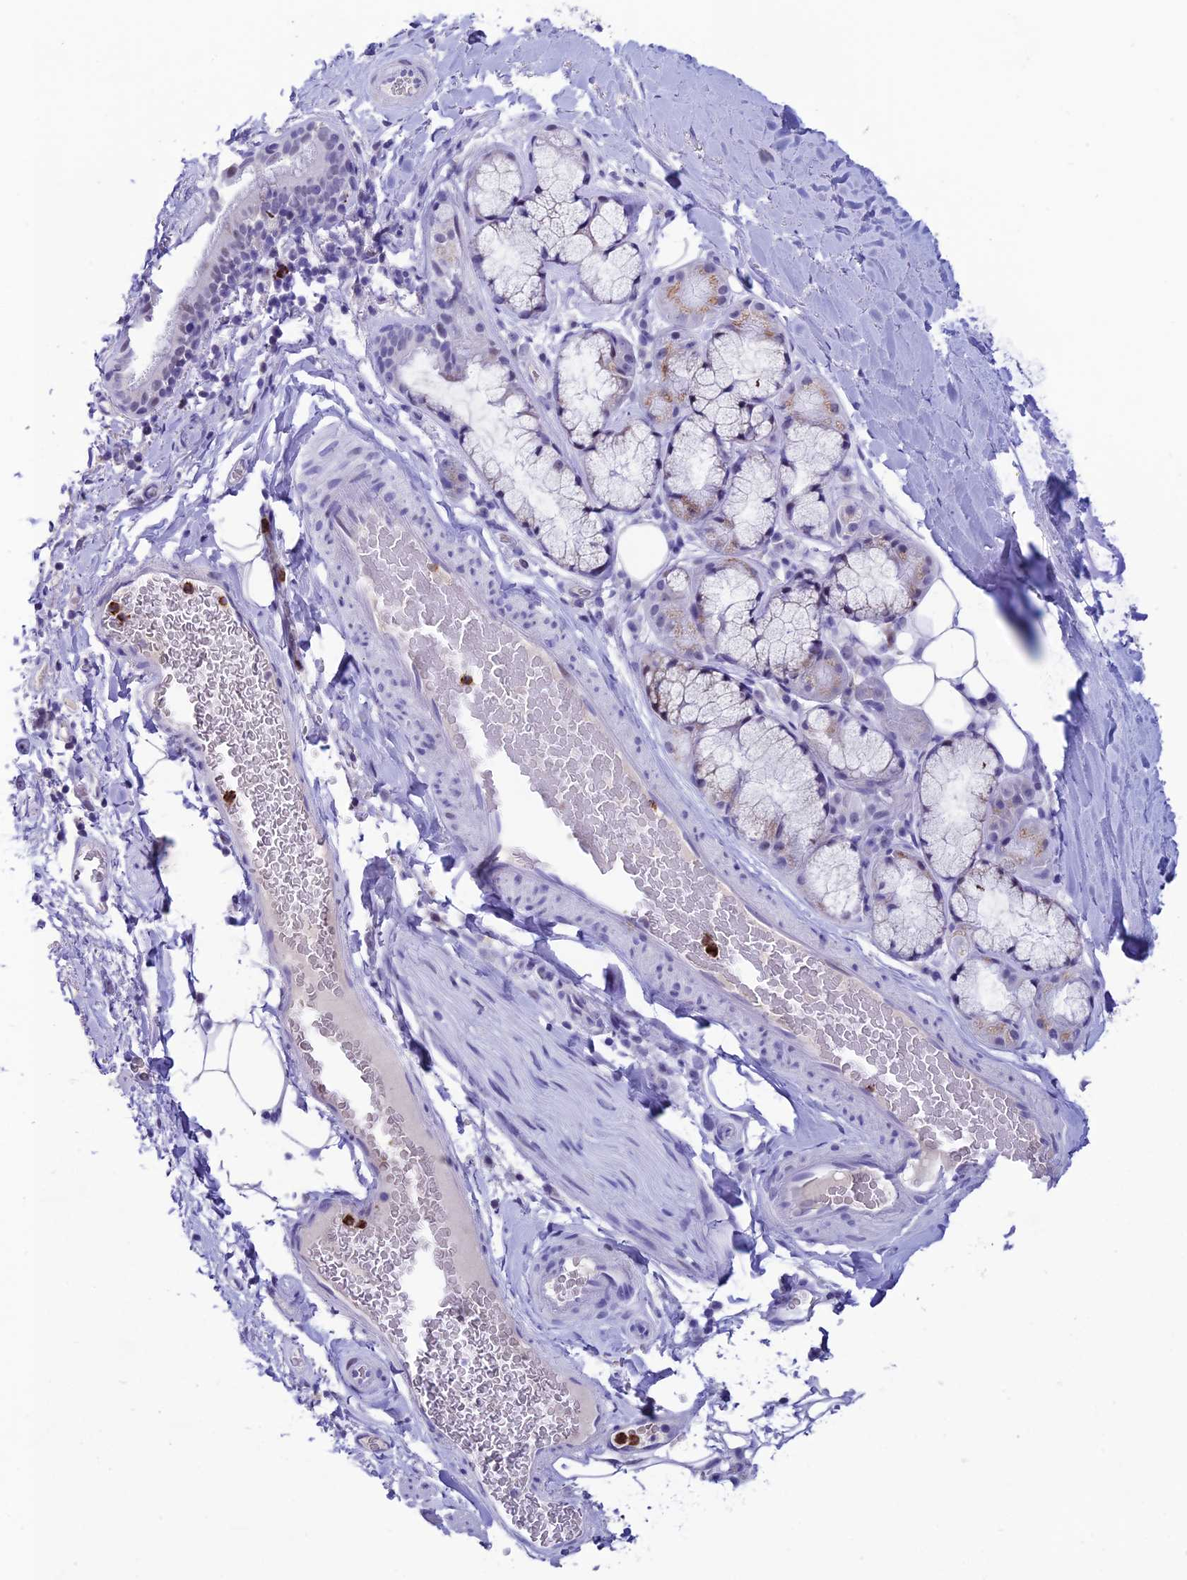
{"staining": {"intensity": "weak", "quantity": "<25%", "location": "nuclear"}, "tissue": "bronchus", "cell_type": "Respiratory epithelial cells", "image_type": "normal", "snomed": [{"axis": "morphology", "description": "Normal tissue, NOS"}, {"axis": "topography", "description": "Lymph node"}, {"axis": "topography", "description": "Bronchus"}], "caption": "Image shows no protein staining in respiratory epithelial cells of normal bronchus.", "gene": "MFSD2B", "patient": {"sex": "male", "age": 63}}